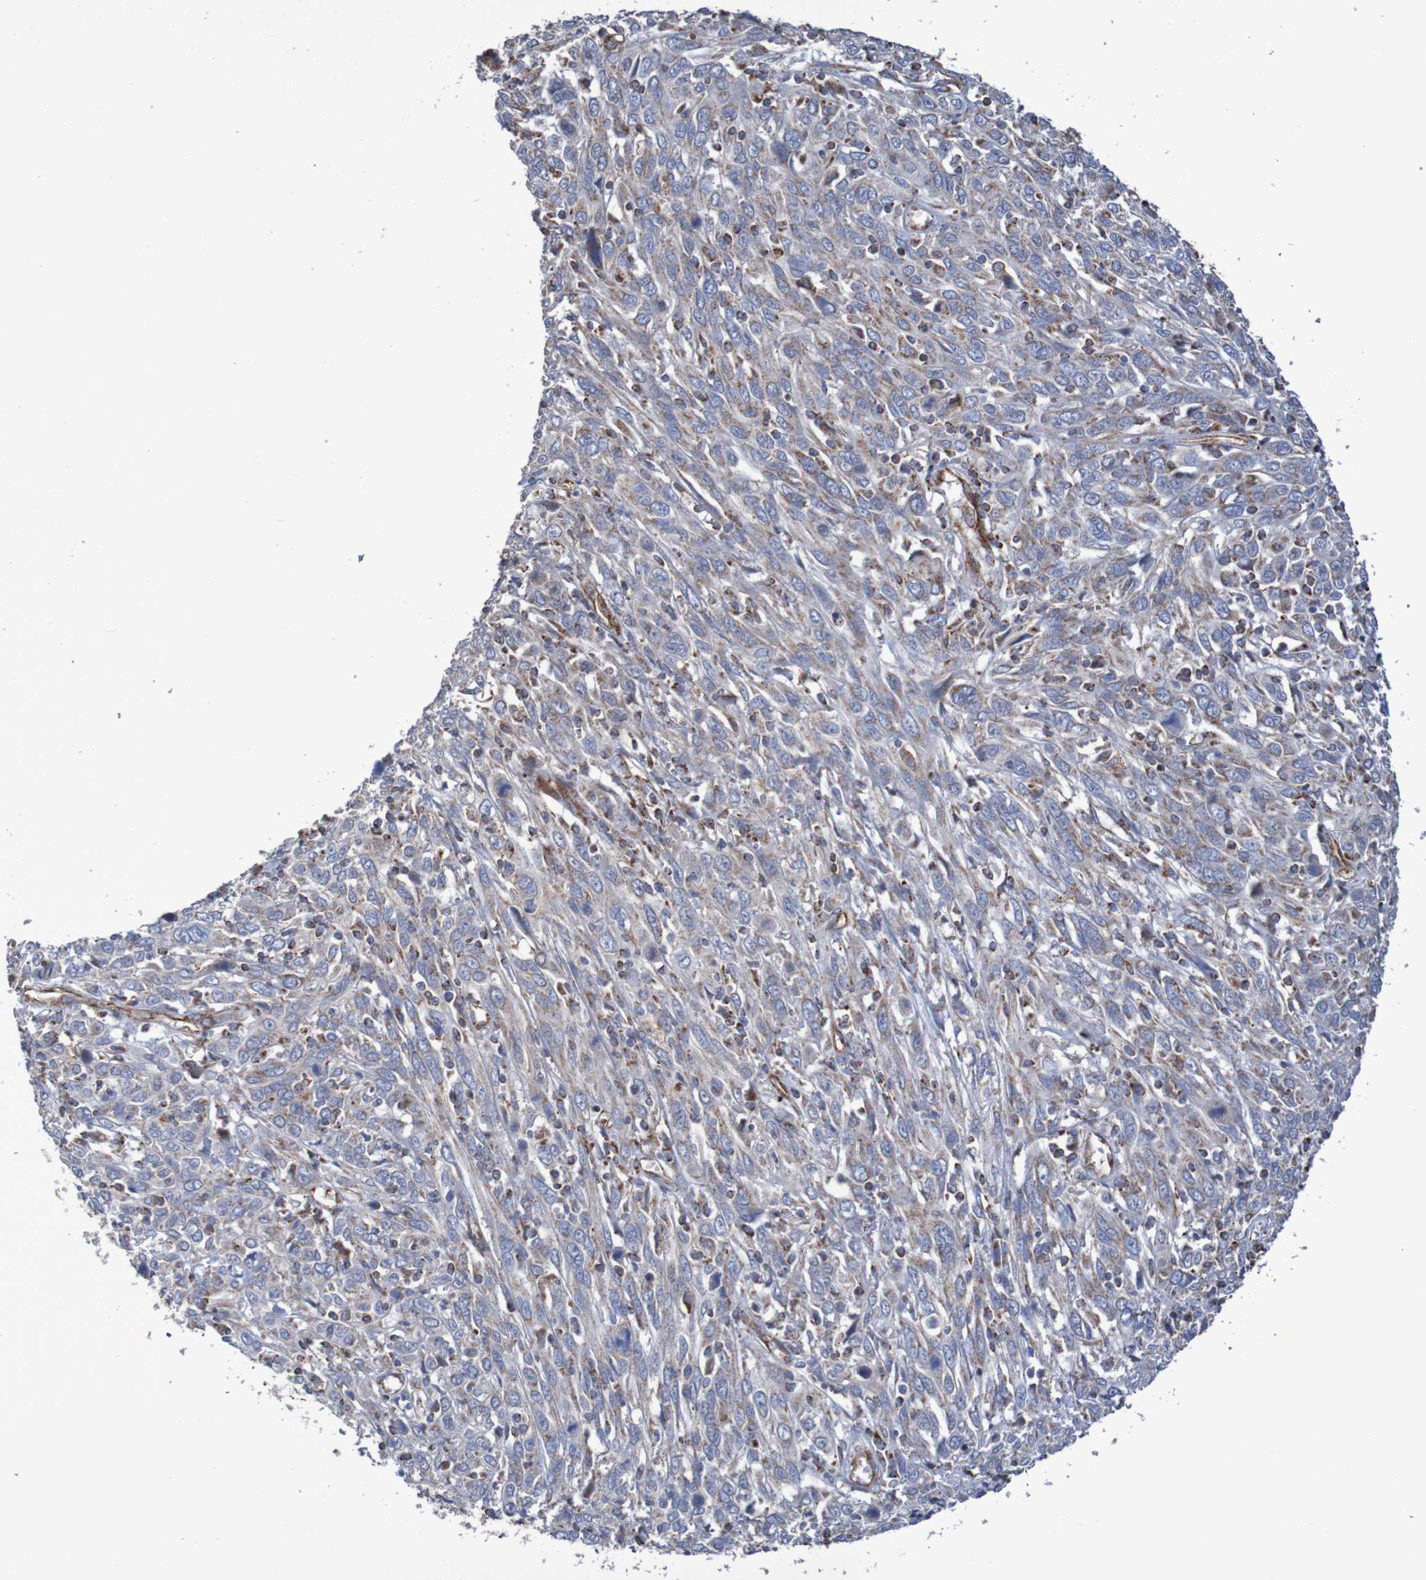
{"staining": {"intensity": "moderate", "quantity": "<25%", "location": "cytoplasmic/membranous"}, "tissue": "cervical cancer", "cell_type": "Tumor cells", "image_type": "cancer", "snomed": [{"axis": "morphology", "description": "Squamous cell carcinoma, NOS"}, {"axis": "topography", "description": "Cervix"}], "caption": "Protein expression by IHC shows moderate cytoplasmic/membranous positivity in about <25% of tumor cells in squamous cell carcinoma (cervical).", "gene": "MMEL1", "patient": {"sex": "female", "age": 46}}